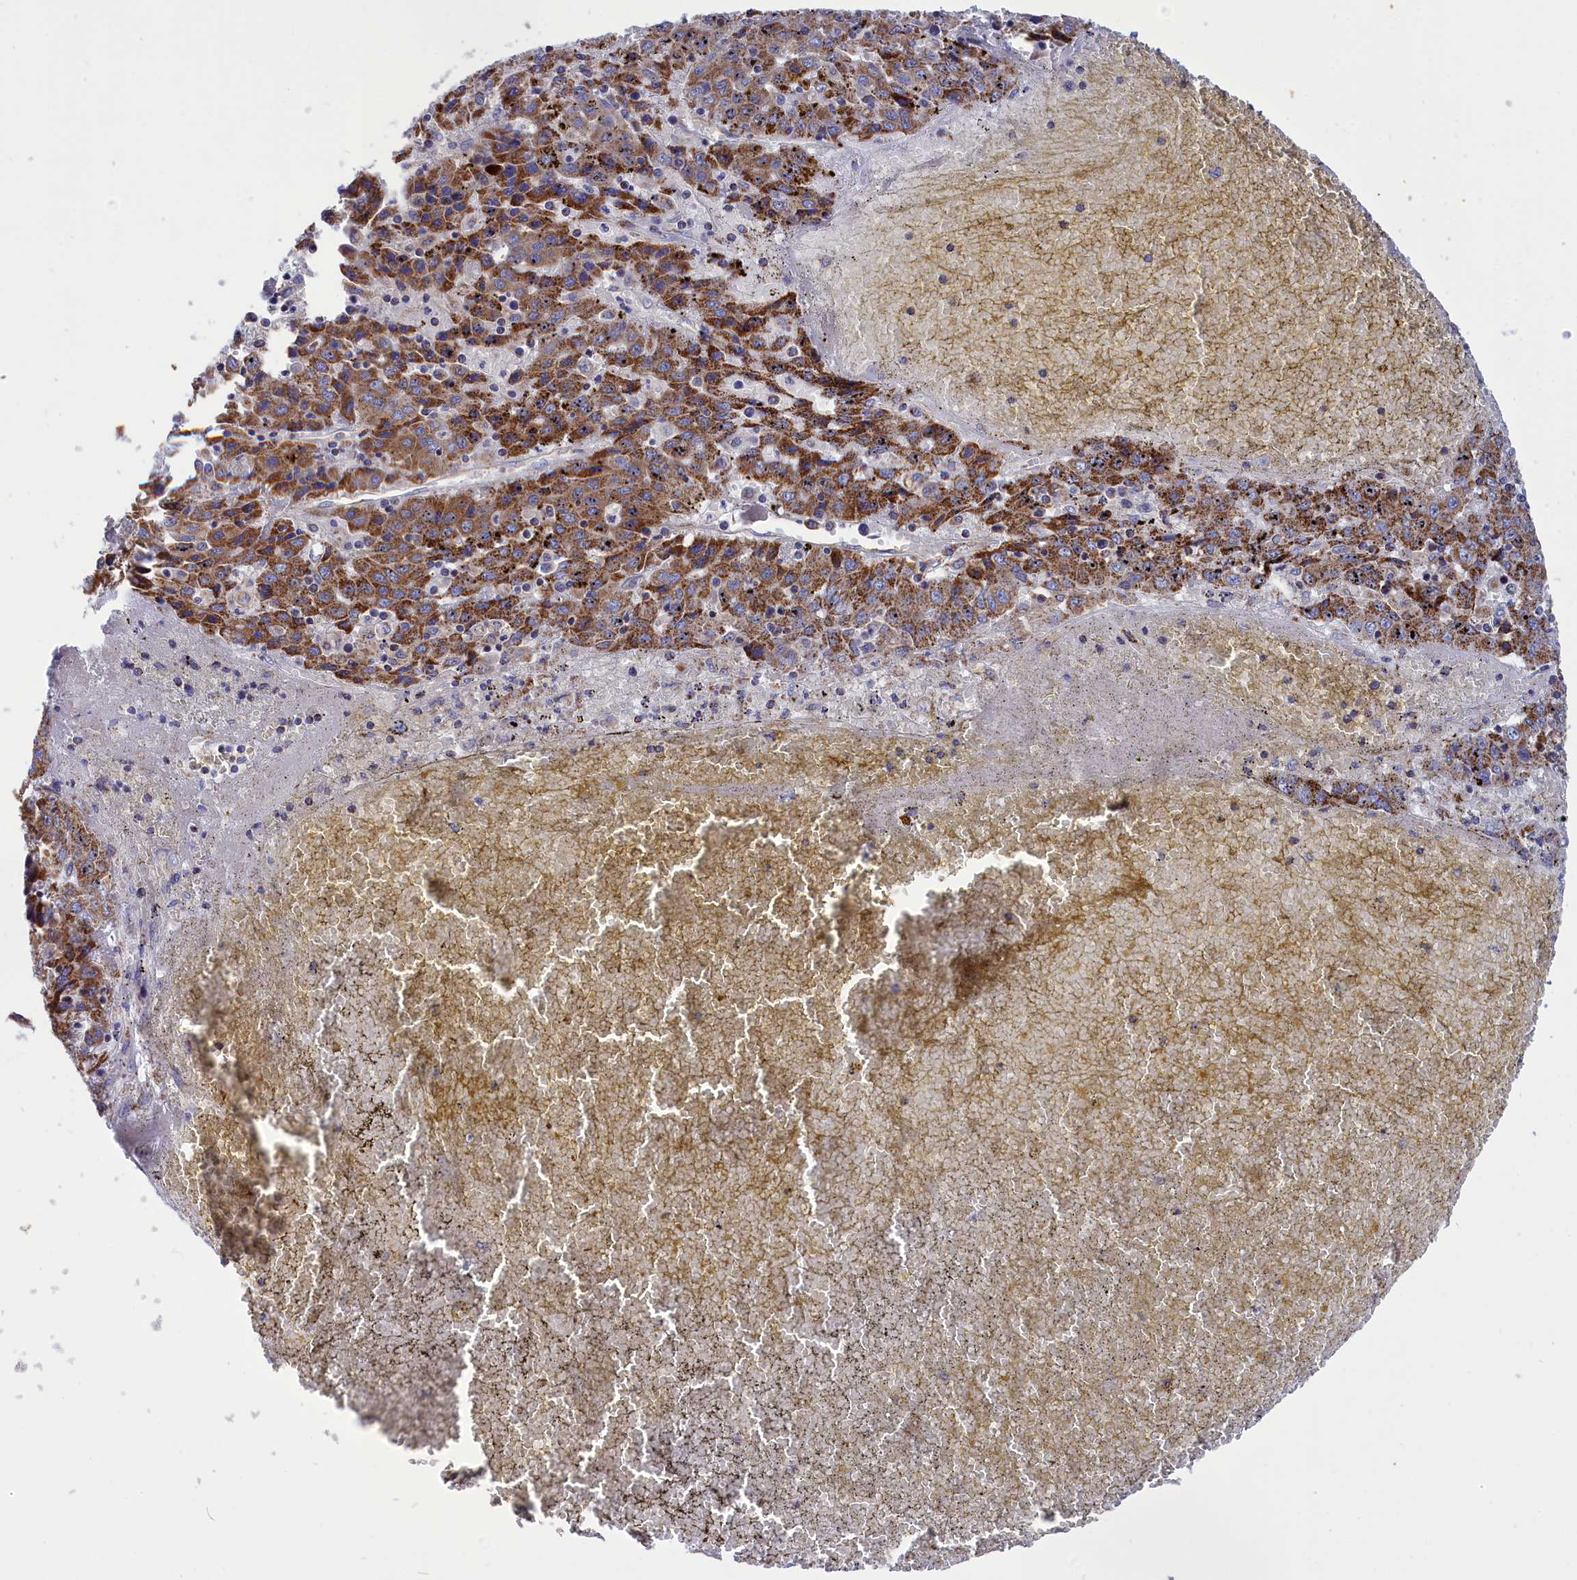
{"staining": {"intensity": "strong", "quantity": ">75%", "location": "cytoplasmic/membranous"}, "tissue": "liver cancer", "cell_type": "Tumor cells", "image_type": "cancer", "snomed": [{"axis": "morphology", "description": "Carcinoma, Hepatocellular, NOS"}, {"axis": "topography", "description": "Liver"}], "caption": "The micrograph reveals a brown stain indicating the presence of a protein in the cytoplasmic/membranous of tumor cells in liver hepatocellular carcinoma. Nuclei are stained in blue.", "gene": "CCRL2", "patient": {"sex": "female", "age": 53}}